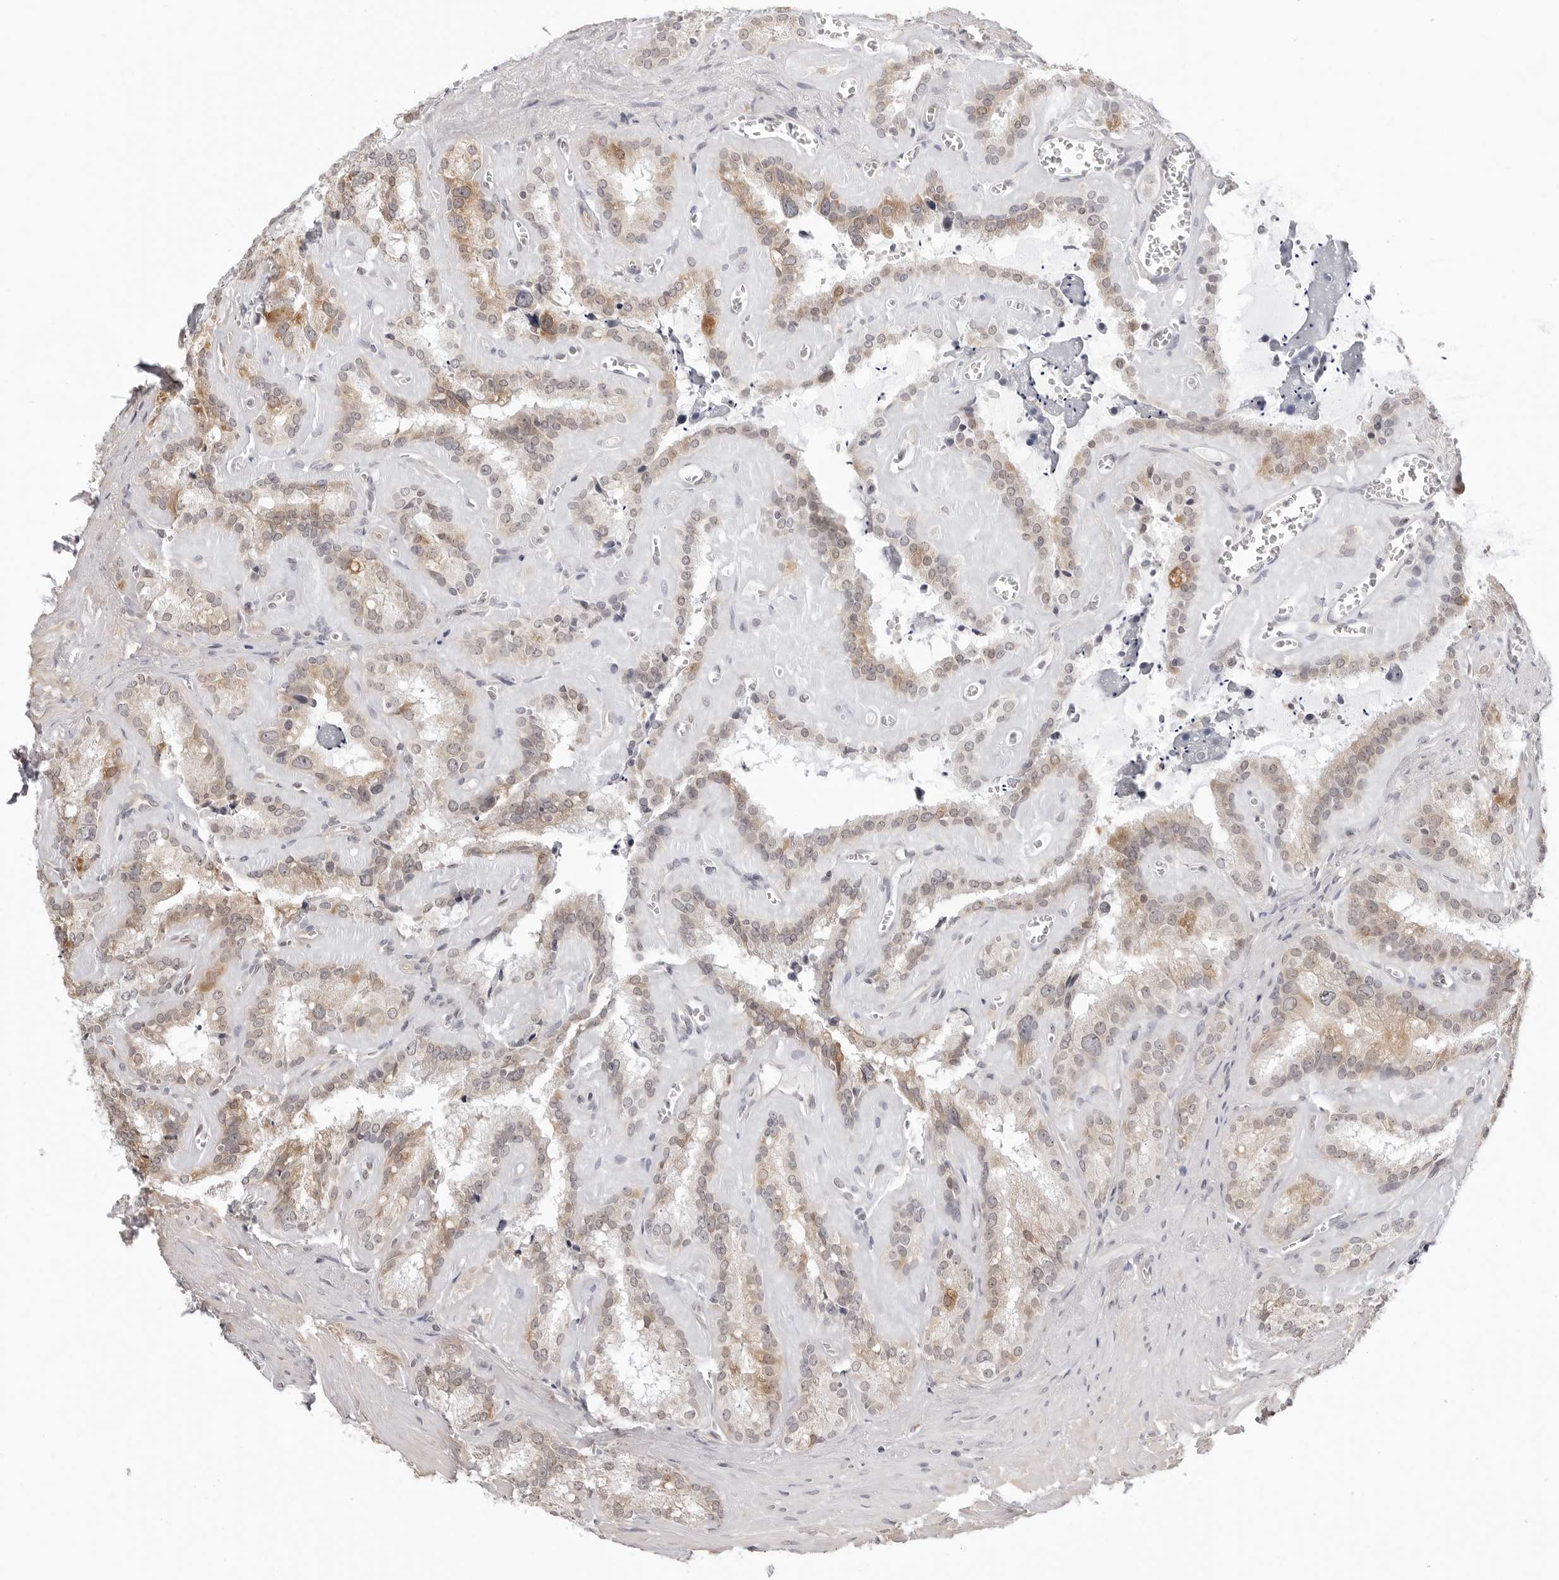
{"staining": {"intensity": "moderate", "quantity": ">75%", "location": "cytoplasmic/membranous"}, "tissue": "seminal vesicle", "cell_type": "Glandular cells", "image_type": "normal", "snomed": [{"axis": "morphology", "description": "Normal tissue, NOS"}, {"axis": "topography", "description": "Prostate"}, {"axis": "topography", "description": "Seminal veicle"}], "caption": "Glandular cells demonstrate medium levels of moderate cytoplasmic/membranous positivity in approximately >75% of cells in benign human seminal vesicle.", "gene": "FDPS", "patient": {"sex": "male", "age": 59}}